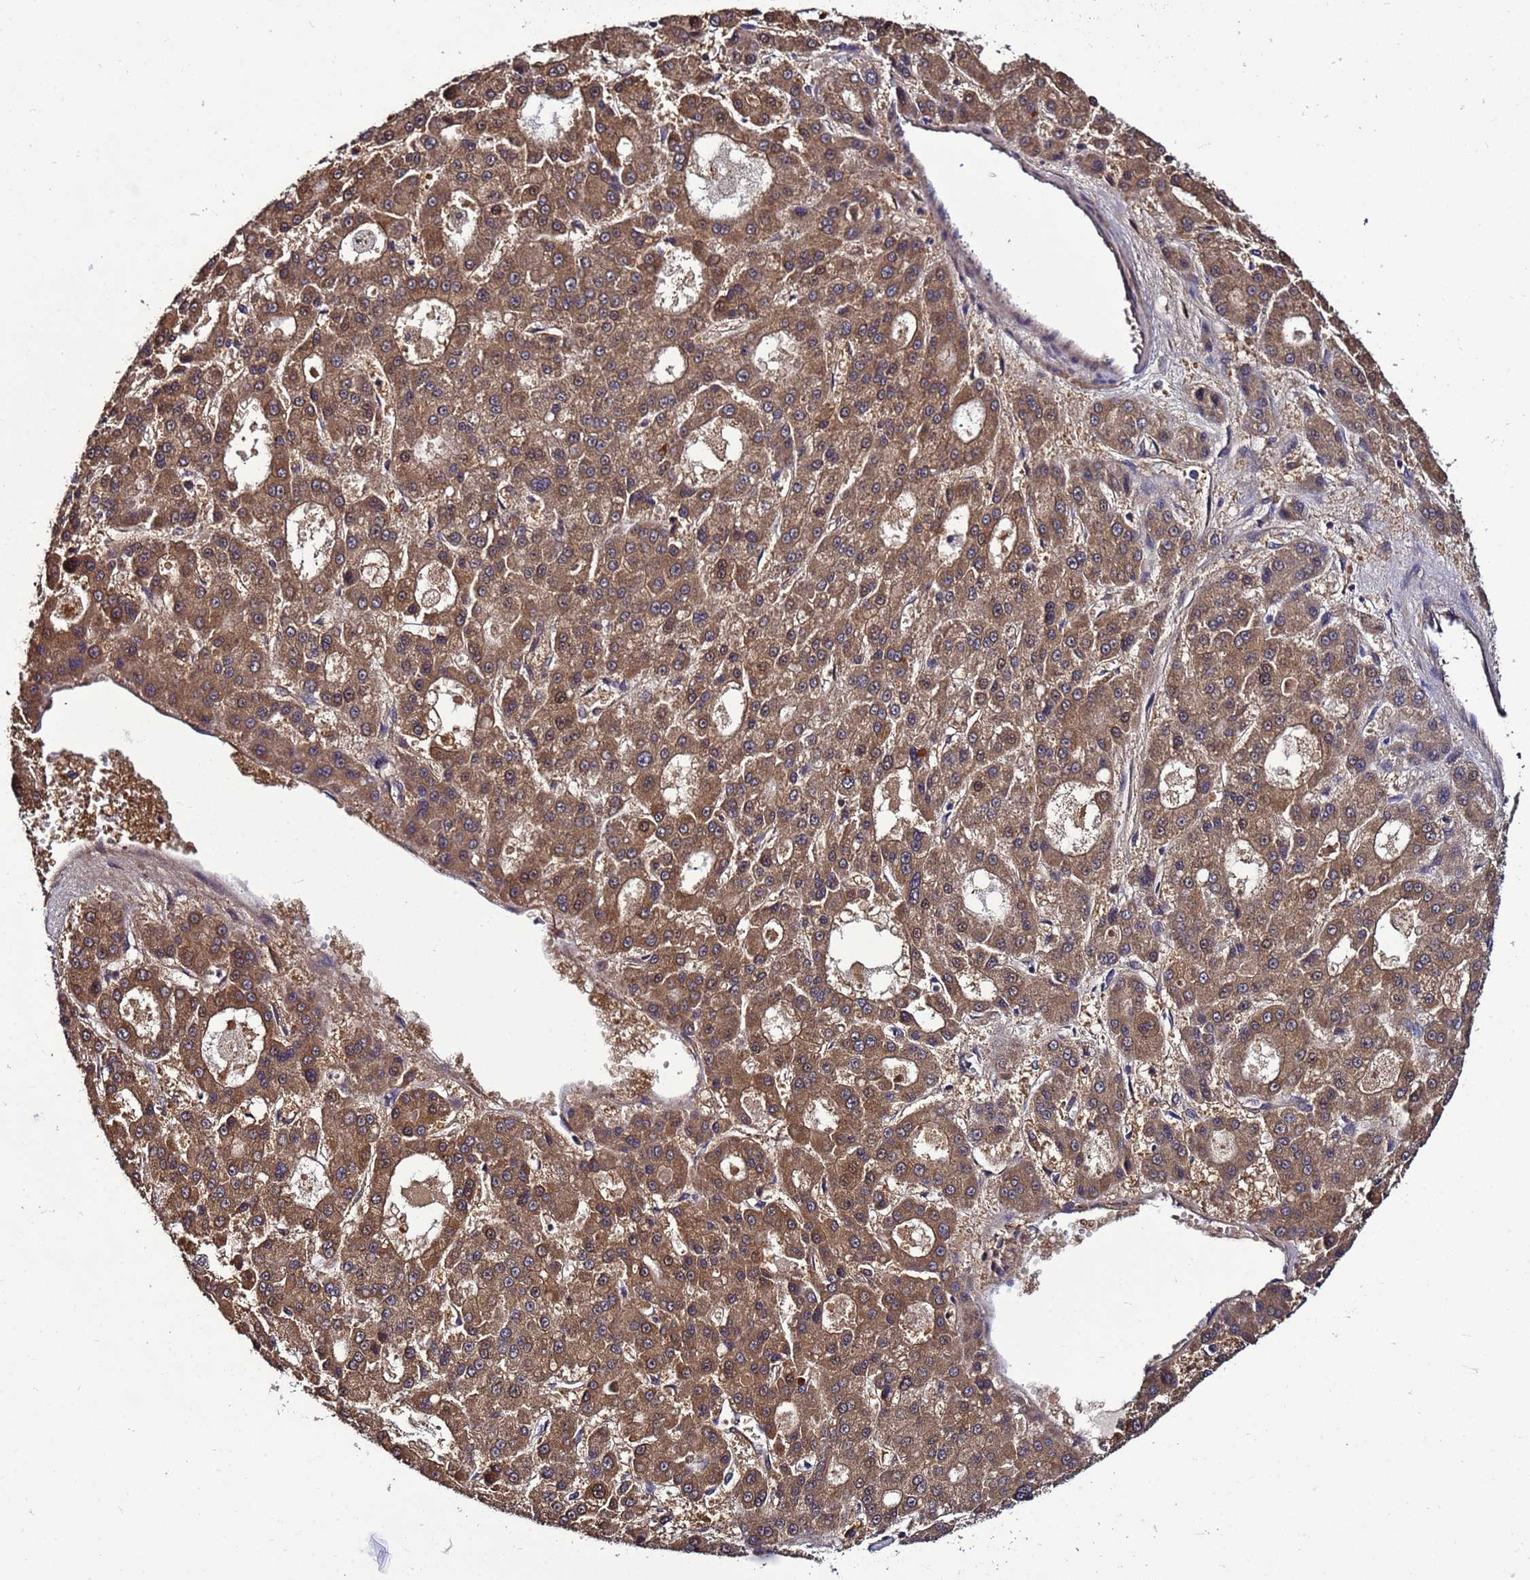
{"staining": {"intensity": "moderate", "quantity": ">75%", "location": "cytoplasmic/membranous"}, "tissue": "liver cancer", "cell_type": "Tumor cells", "image_type": "cancer", "snomed": [{"axis": "morphology", "description": "Carcinoma, Hepatocellular, NOS"}, {"axis": "topography", "description": "Liver"}], "caption": "An immunohistochemistry photomicrograph of tumor tissue is shown. Protein staining in brown highlights moderate cytoplasmic/membranous positivity in liver hepatocellular carcinoma within tumor cells. (Brightfield microscopy of DAB IHC at high magnification).", "gene": "NAXE", "patient": {"sex": "male", "age": 70}}